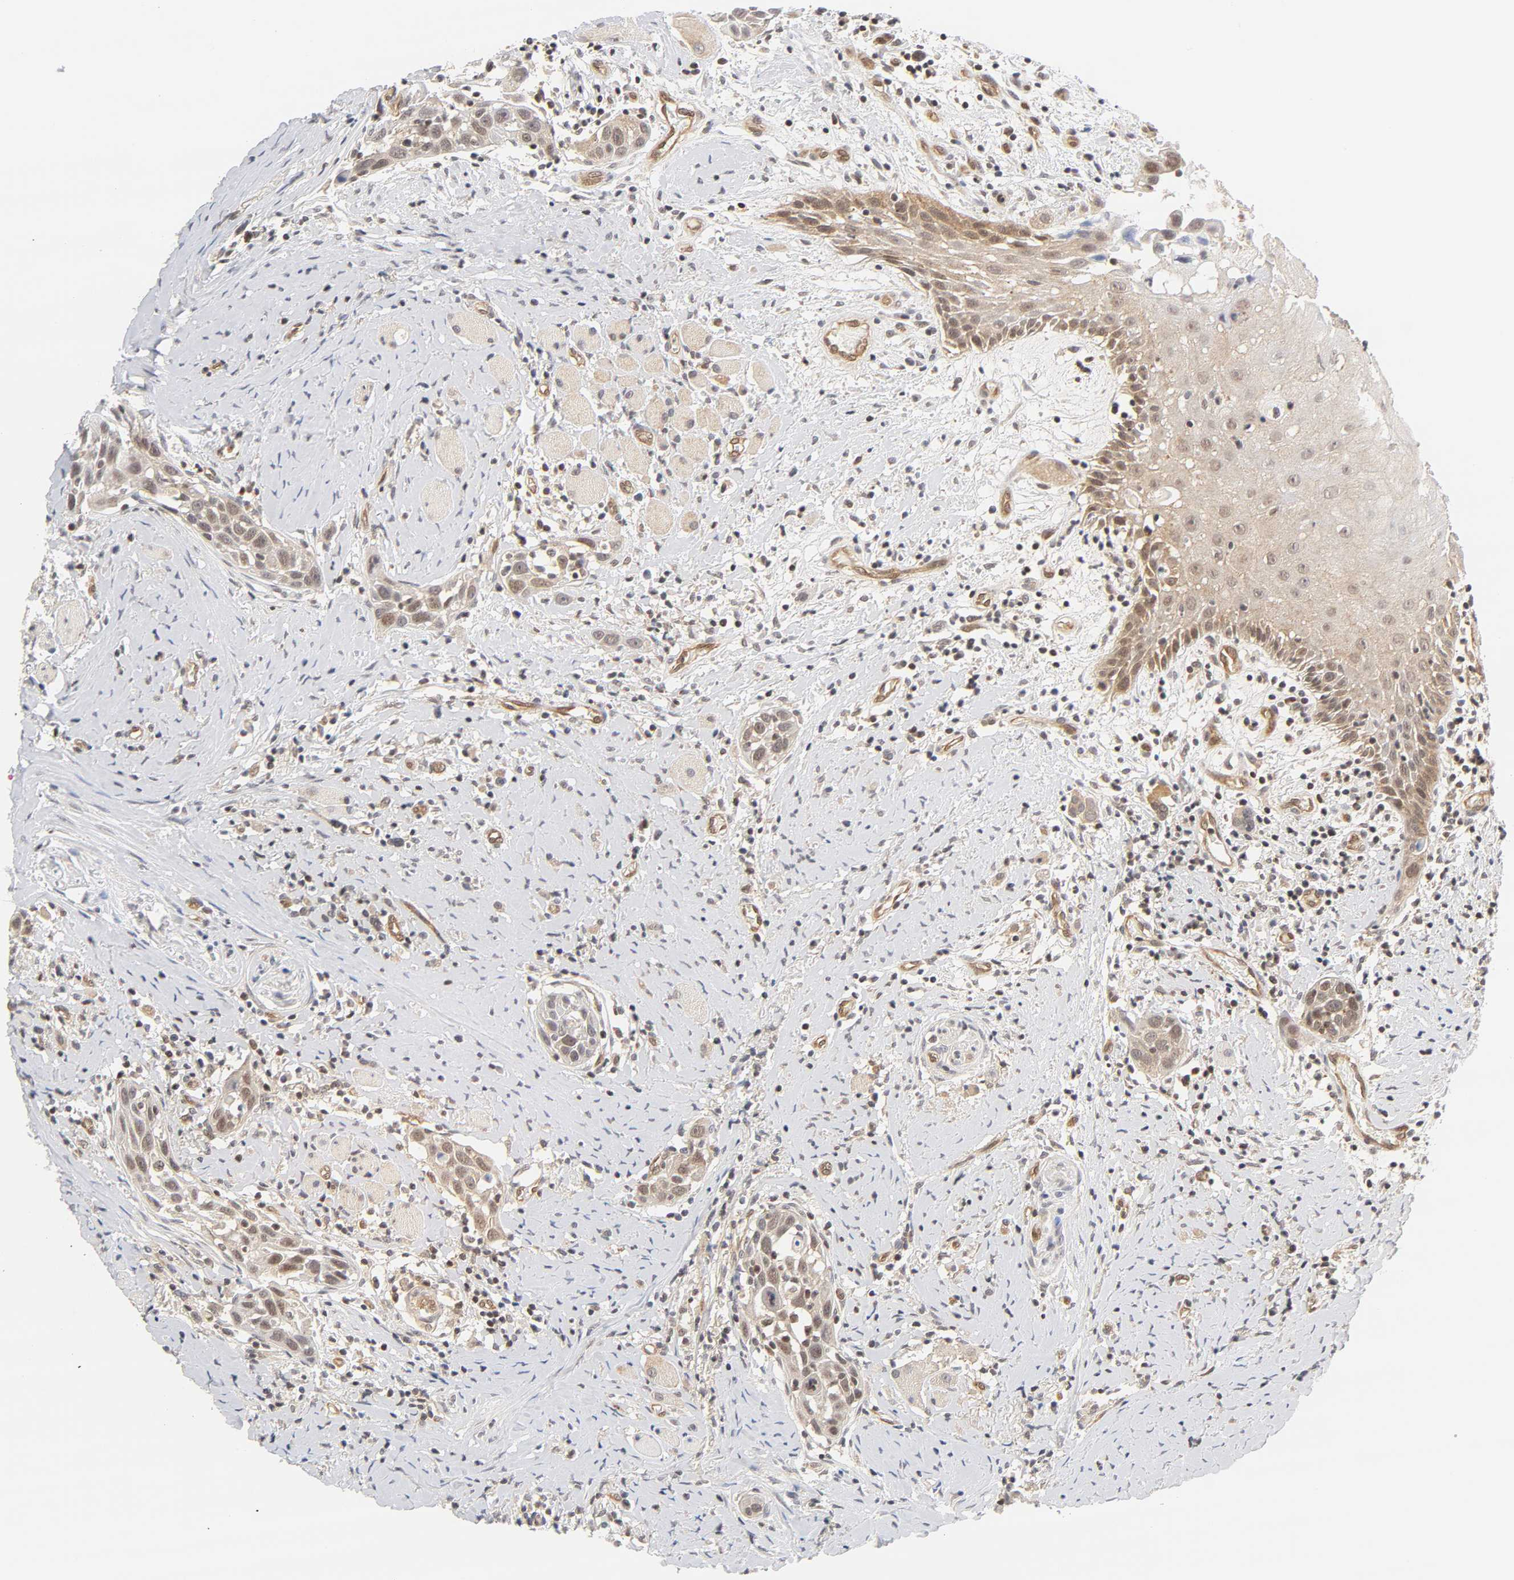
{"staining": {"intensity": "weak", "quantity": ">75%", "location": "cytoplasmic/membranous,nuclear"}, "tissue": "head and neck cancer", "cell_type": "Tumor cells", "image_type": "cancer", "snomed": [{"axis": "morphology", "description": "Squamous cell carcinoma, NOS"}, {"axis": "topography", "description": "Oral tissue"}, {"axis": "topography", "description": "Head-Neck"}], "caption": "Immunohistochemistry (IHC) histopathology image of human head and neck cancer (squamous cell carcinoma) stained for a protein (brown), which displays low levels of weak cytoplasmic/membranous and nuclear staining in approximately >75% of tumor cells.", "gene": "CDC37", "patient": {"sex": "female", "age": 50}}